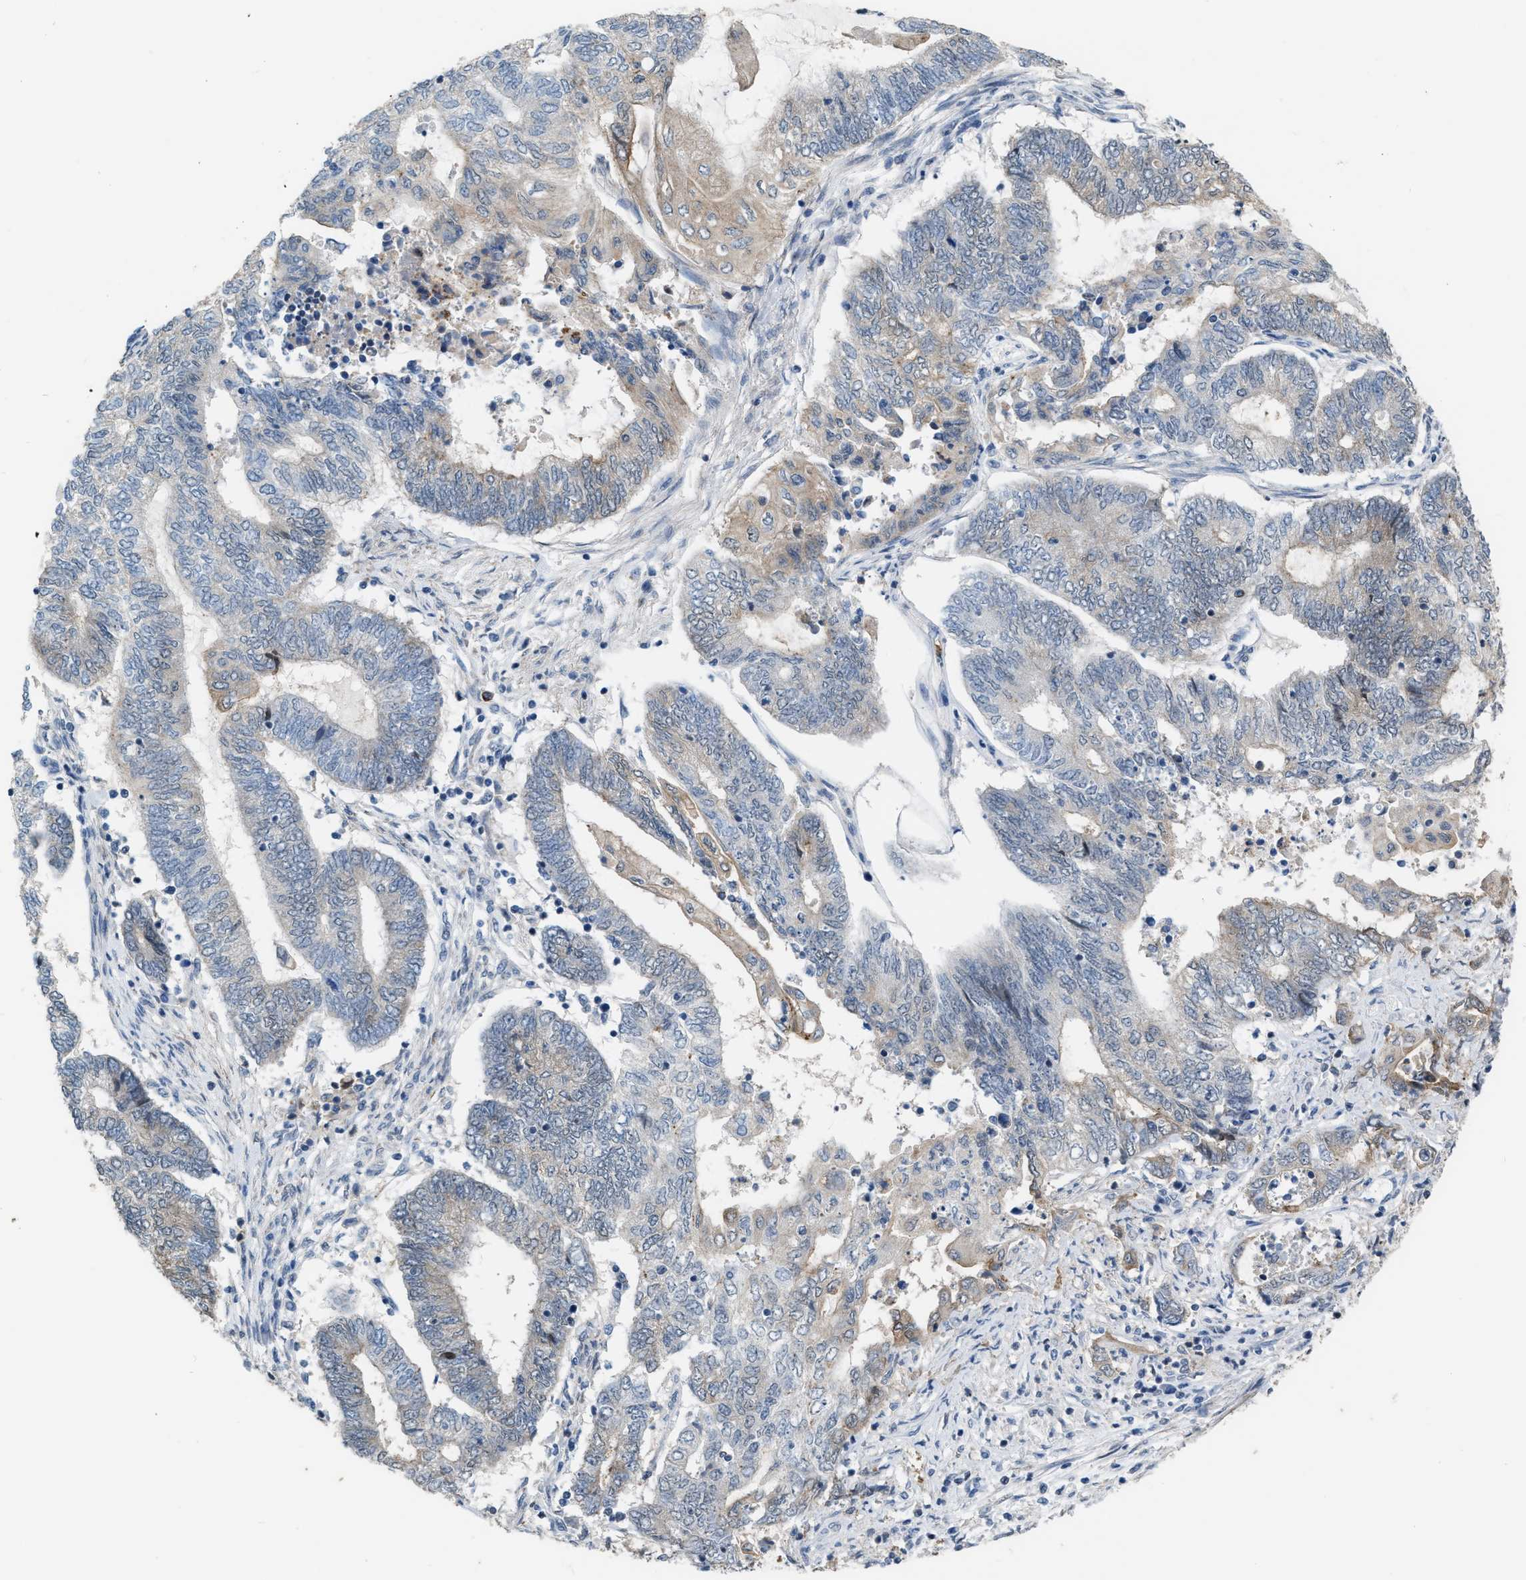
{"staining": {"intensity": "weak", "quantity": "25%-75%", "location": "cytoplasmic/membranous"}, "tissue": "endometrial cancer", "cell_type": "Tumor cells", "image_type": "cancer", "snomed": [{"axis": "morphology", "description": "Adenocarcinoma, NOS"}, {"axis": "topography", "description": "Uterus"}, {"axis": "topography", "description": "Endometrium"}], "caption": "Endometrial cancer (adenocarcinoma) stained with a brown dye reveals weak cytoplasmic/membranous positive expression in about 25%-75% of tumor cells.", "gene": "BAIAP2L1", "patient": {"sex": "female", "age": 70}}